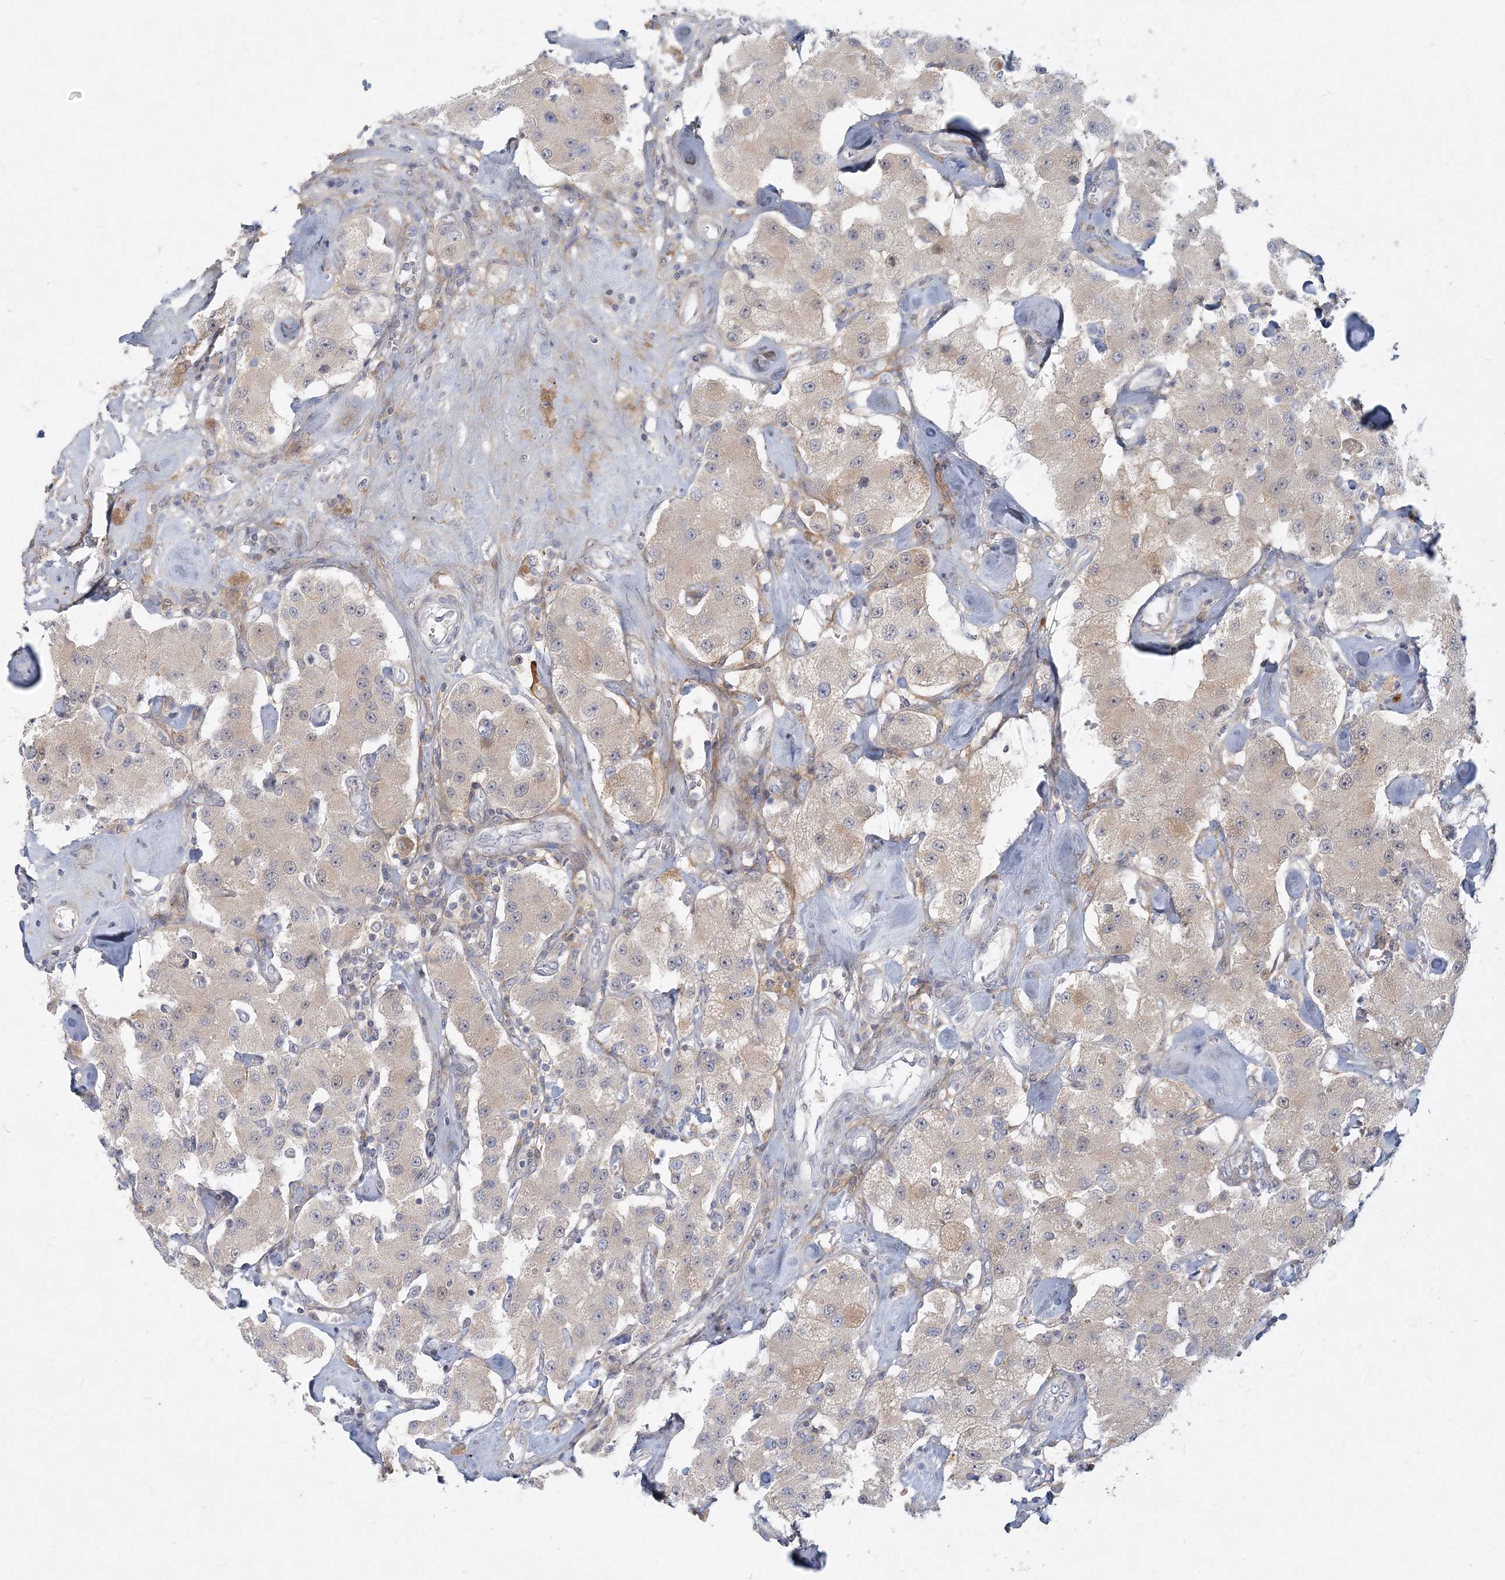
{"staining": {"intensity": "negative", "quantity": "none", "location": "none"}, "tissue": "carcinoid", "cell_type": "Tumor cells", "image_type": "cancer", "snomed": [{"axis": "morphology", "description": "Carcinoid, malignant, NOS"}, {"axis": "topography", "description": "Pancreas"}], "caption": "DAB immunohistochemical staining of carcinoid demonstrates no significant positivity in tumor cells.", "gene": "GMPPA", "patient": {"sex": "male", "age": 41}}